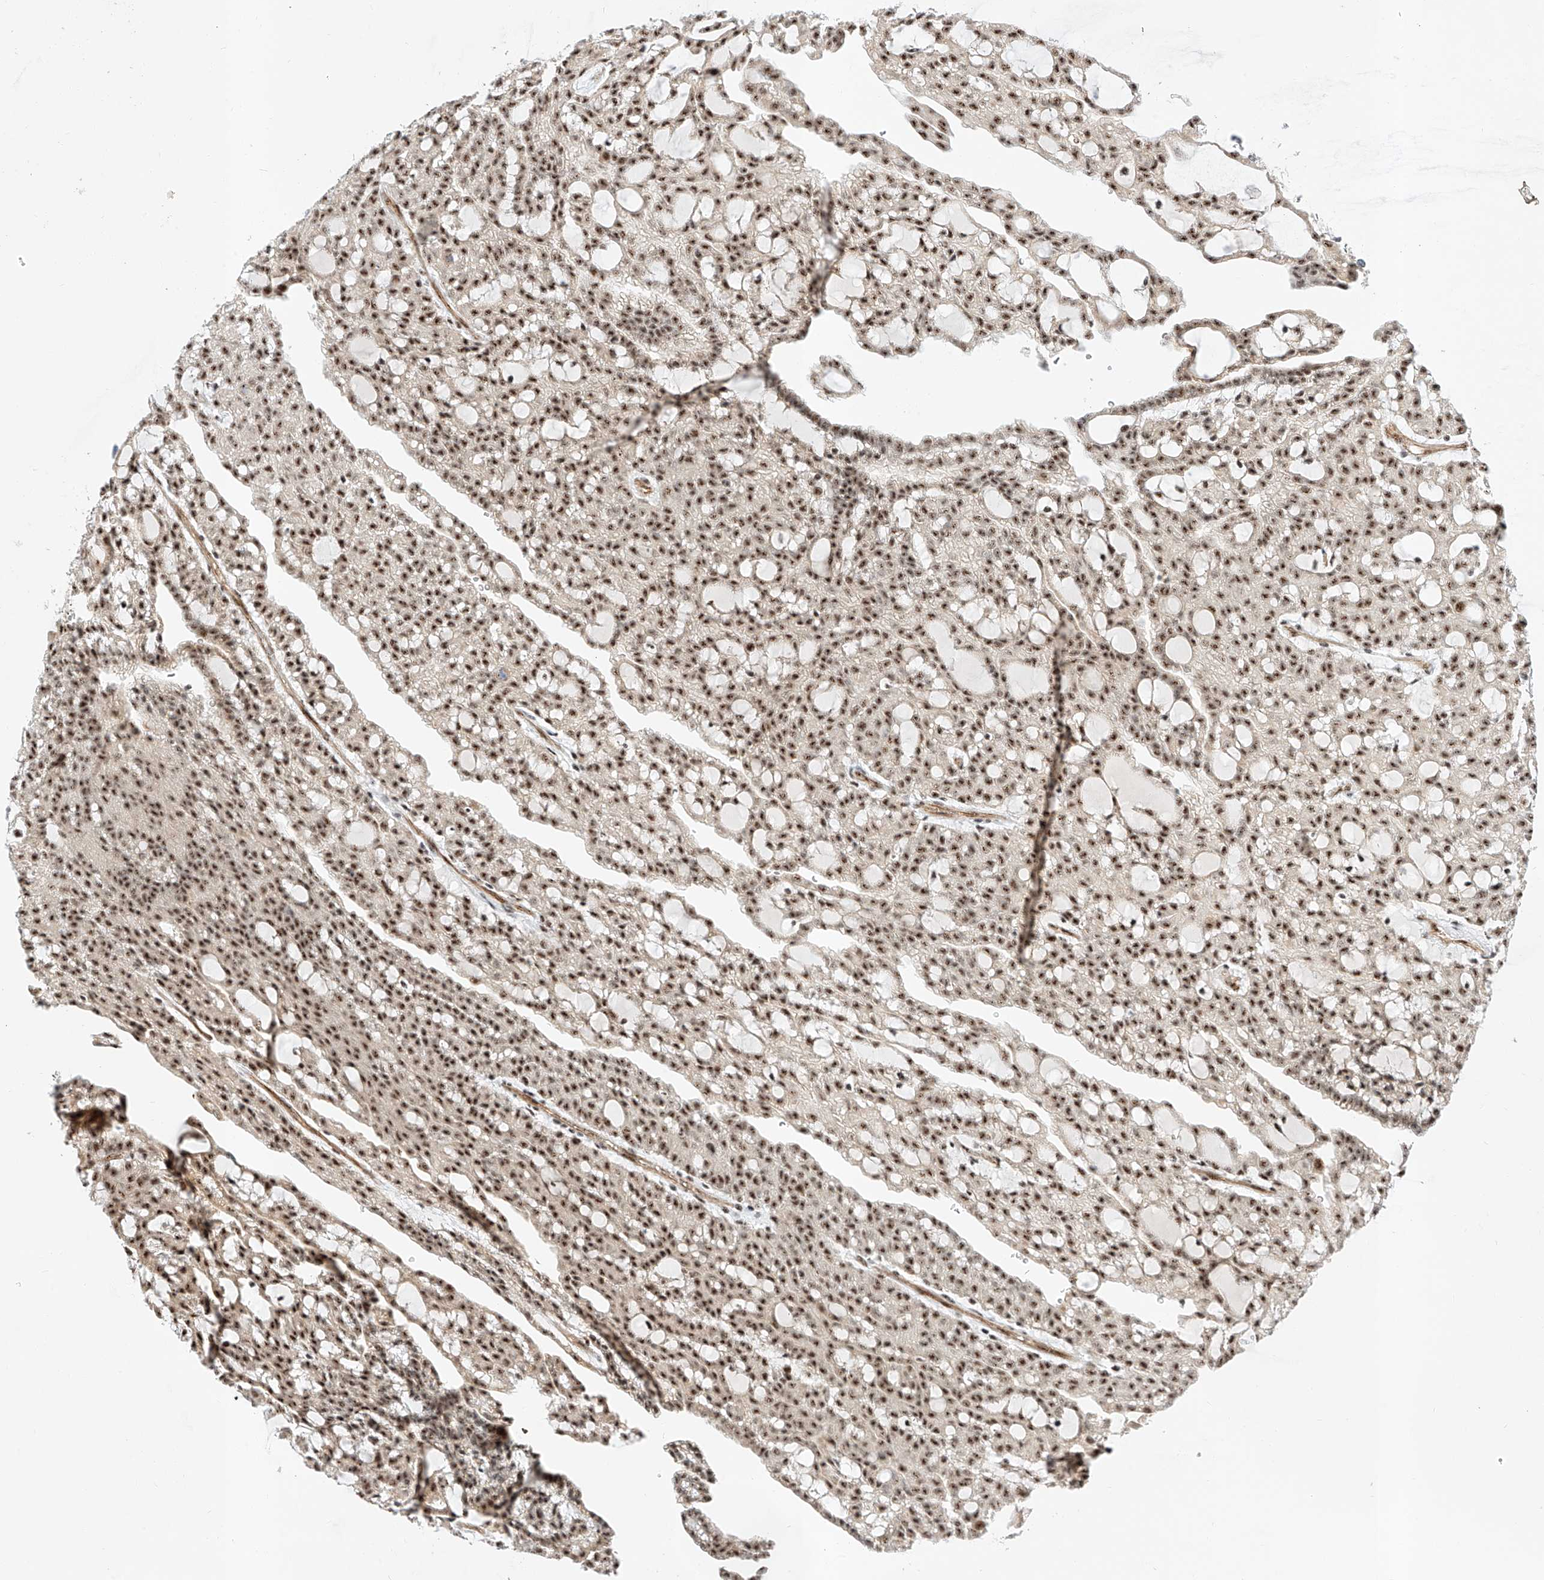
{"staining": {"intensity": "strong", "quantity": ">75%", "location": "nuclear"}, "tissue": "renal cancer", "cell_type": "Tumor cells", "image_type": "cancer", "snomed": [{"axis": "morphology", "description": "Adenocarcinoma, NOS"}, {"axis": "topography", "description": "Kidney"}], "caption": "Adenocarcinoma (renal) was stained to show a protein in brown. There is high levels of strong nuclear staining in approximately >75% of tumor cells. Immunohistochemistry (ihc) stains the protein of interest in brown and the nuclei are stained blue.", "gene": "ATXN7L2", "patient": {"sex": "male", "age": 63}}